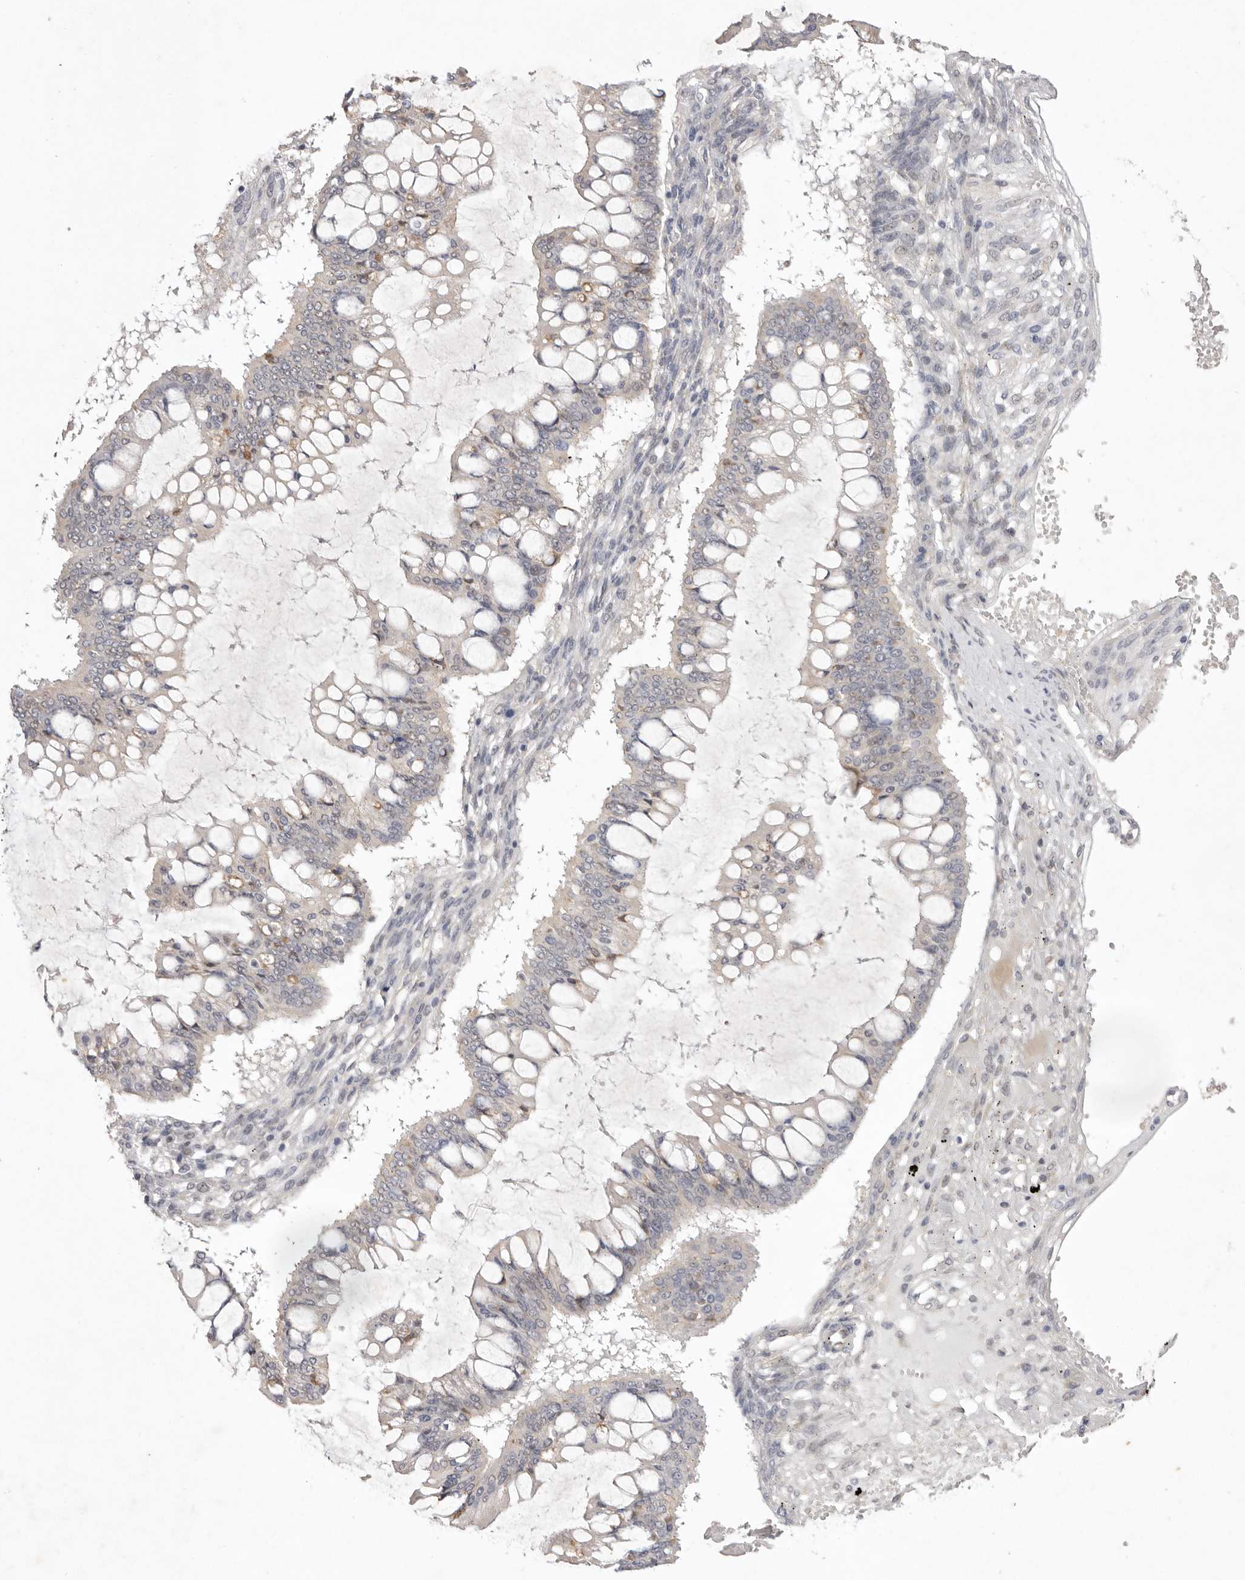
{"staining": {"intensity": "negative", "quantity": "none", "location": "none"}, "tissue": "ovarian cancer", "cell_type": "Tumor cells", "image_type": "cancer", "snomed": [{"axis": "morphology", "description": "Cystadenocarcinoma, mucinous, NOS"}, {"axis": "topography", "description": "Ovary"}], "caption": "The image displays no significant positivity in tumor cells of ovarian cancer (mucinous cystadenocarcinoma). Brightfield microscopy of IHC stained with DAB (brown) and hematoxylin (blue), captured at high magnification.", "gene": "TADA1", "patient": {"sex": "female", "age": 73}}